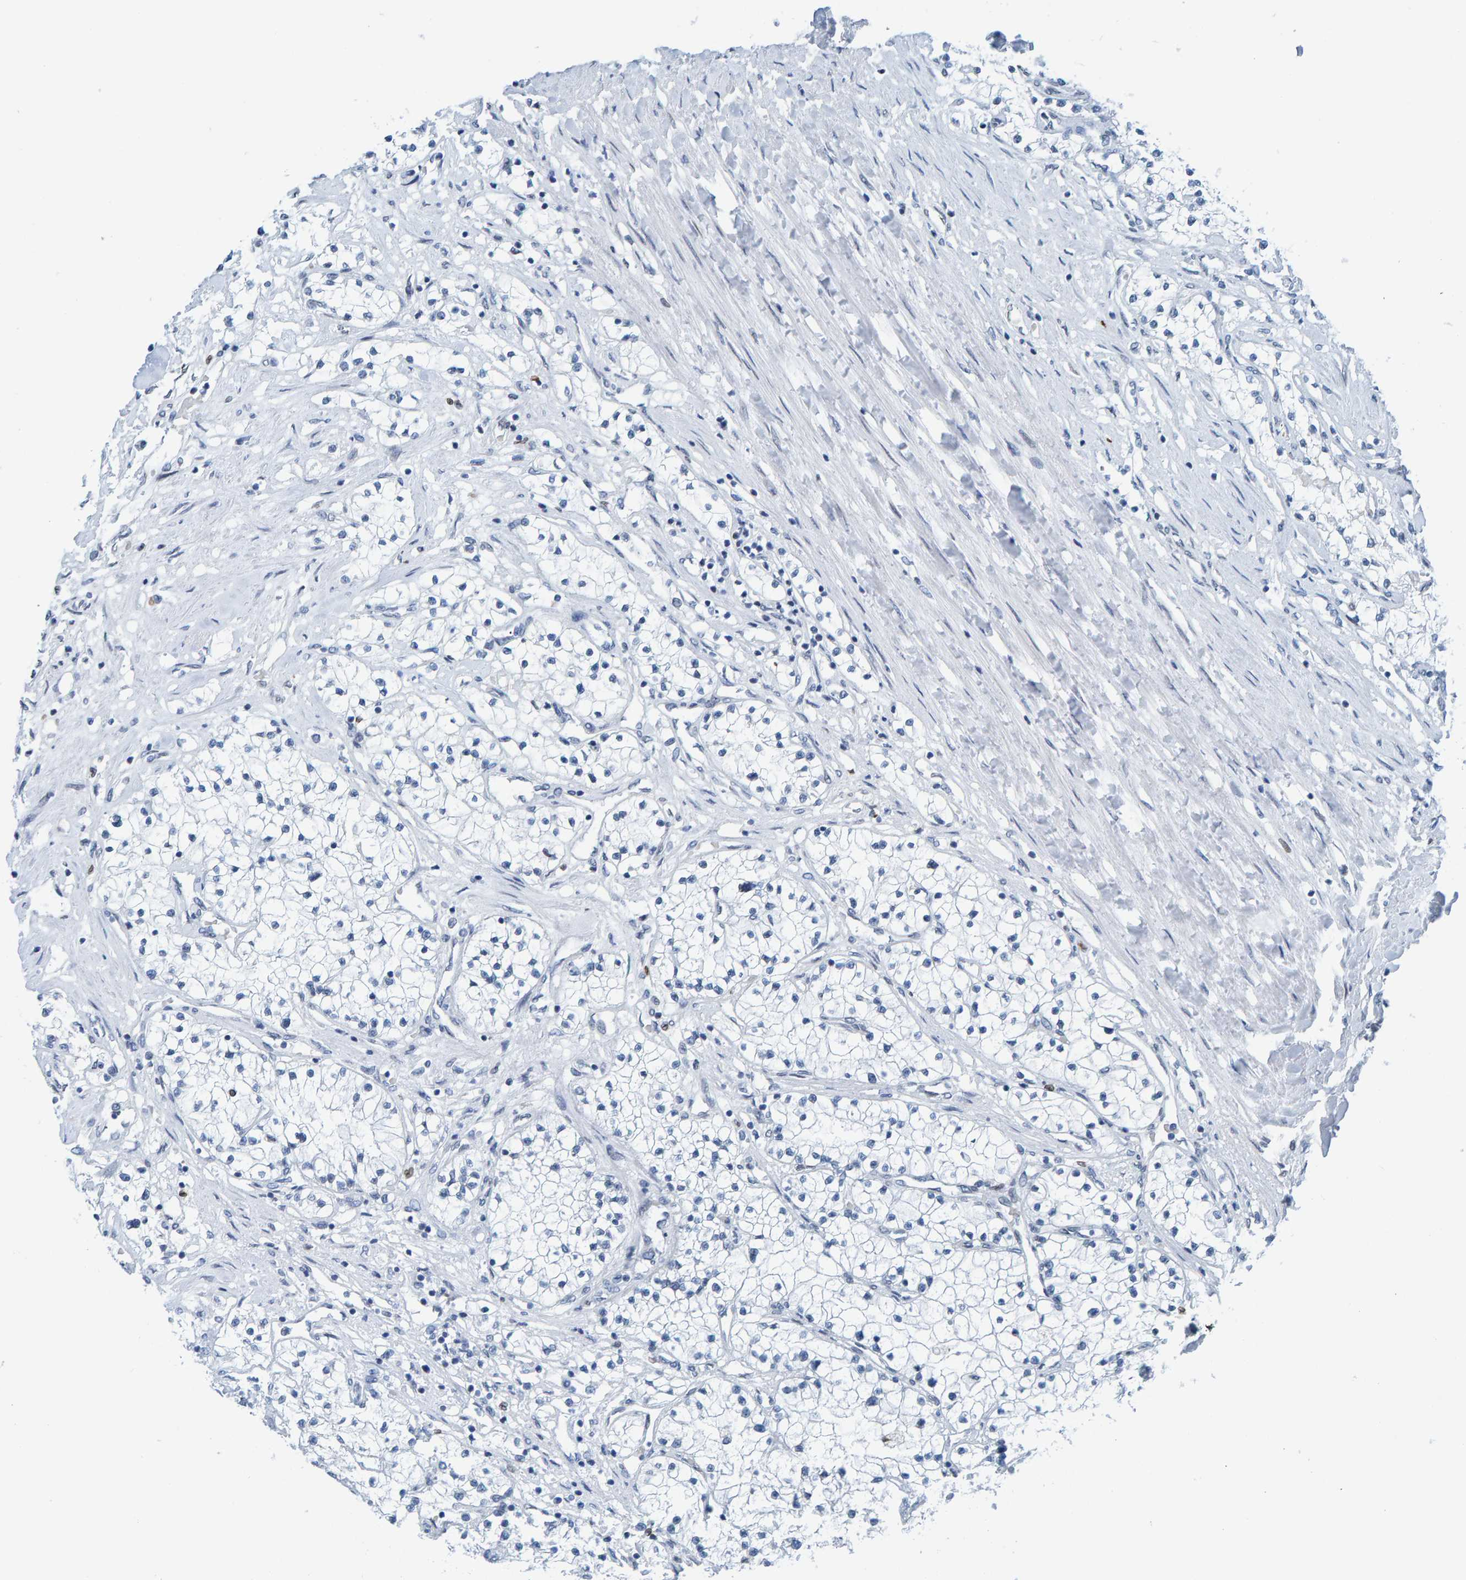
{"staining": {"intensity": "negative", "quantity": "none", "location": "none"}, "tissue": "renal cancer", "cell_type": "Tumor cells", "image_type": "cancer", "snomed": [{"axis": "morphology", "description": "Adenocarcinoma, NOS"}, {"axis": "topography", "description": "Kidney"}], "caption": "There is no significant positivity in tumor cells of adenocarcinoma (renal). (Stains: DAB (3,3'-diaminobenzidine) immunohistochemistry (IHC) with hematoxylin counter stain, Microscopy: brightfield microscopy at high magnification).", "gene": "LMNB2", "patient": {"sex": "male", "age": 68}}